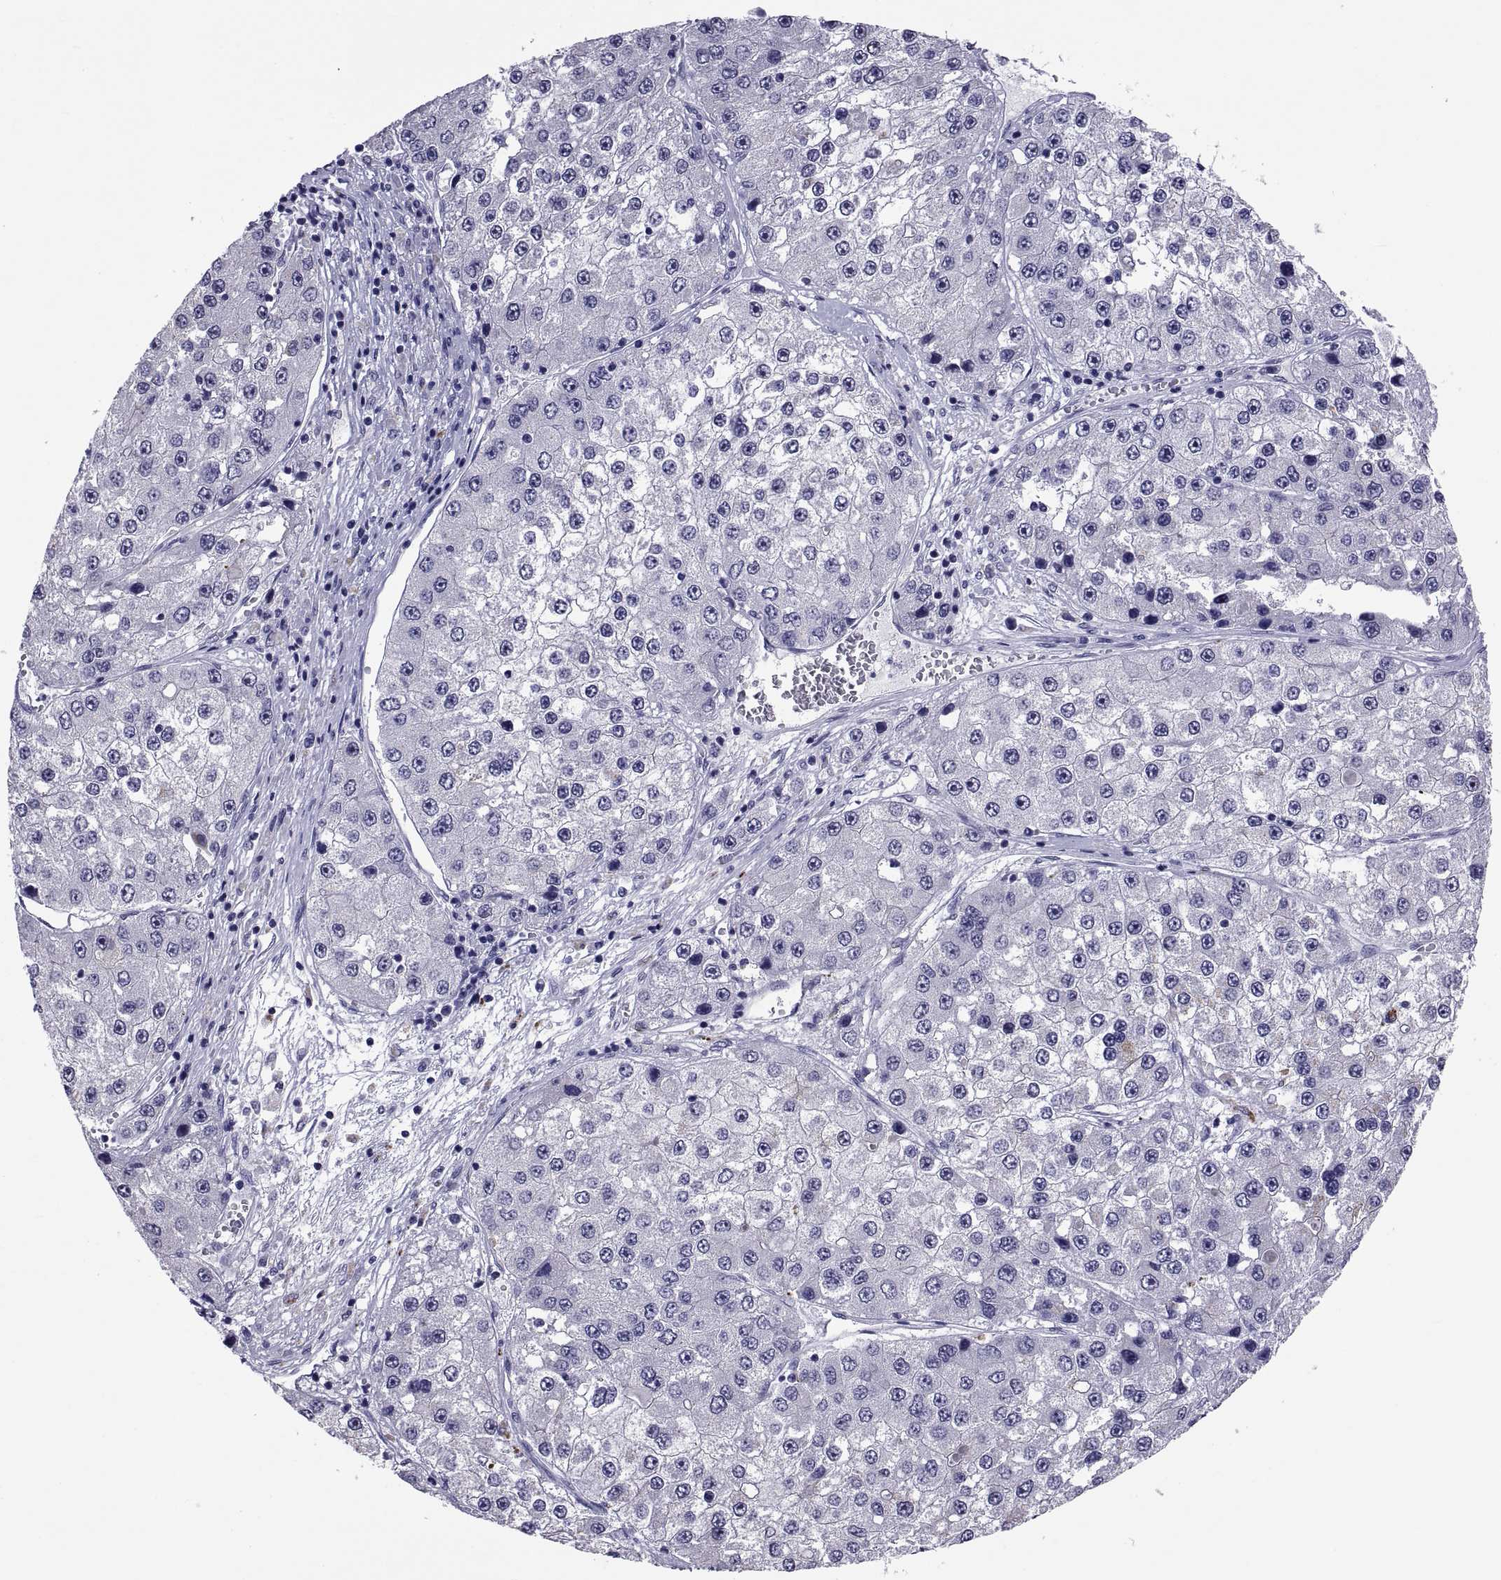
{"staining": {"intensity": "negative", "quantity": "none", "location": "none"}, "tissue": "liver cancer", "cell_type": "Tumor cells", "image_type": "cancer", "snomed": [{"axis": "morphology", "description": "Carcinoma, Hepatocellular, NOS"}, {"axis": "topography", "description": "Liver"}], "caption": "Immunohistochemistry (IHC) micrograph of neoplastic tissue: liver cancer (hepatocellular carcinoma) stained with DAB (3,3'-diaminobenzidine) reveals no significant protein expression in tumor cells.", "gene": "TGFBR3L", "patient": {"sex": "female", "age": 73}}